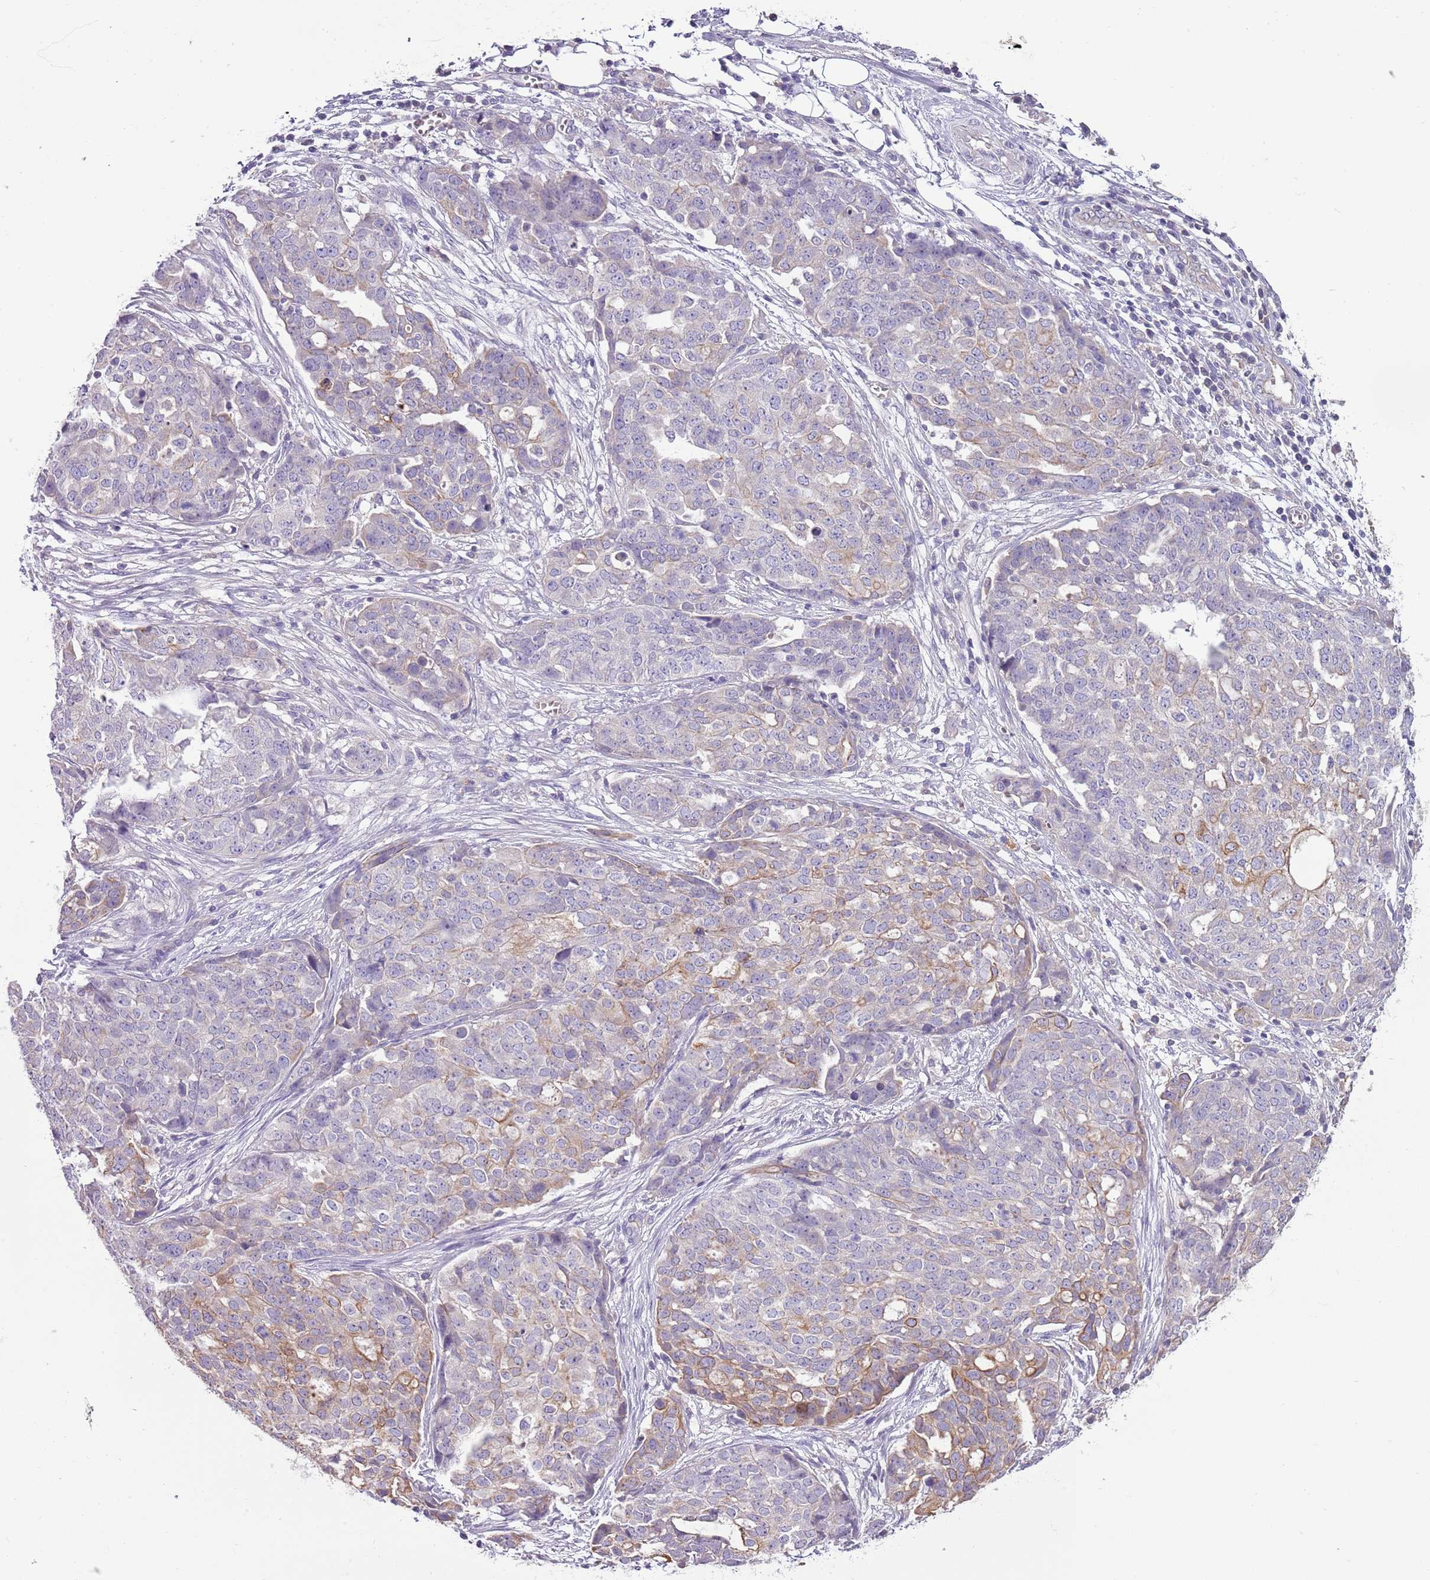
{"staining": {"intensity": "moderate", "quantity": "<25%", "location": "cytoplasmic/membranous"}, "tissue": "ovarian cancer", "cell_type": "Tumor cells", "image_type": "cancer", "snomed": [{"axis": "morphology", "description": "Cystadenocarcinoma, serous, NOS"}, {"axis": "topography", "description": "Soft tissue"}, {"axis": "topography", "description": "Ovary"}], "caption": "Immunohistochemistry (IHC) of ovarian cancer (serous cystadenocarcinoma) displays low levels of moderate cytoplasmic/membranous expression in approximately <25% of tumor cells. Using DAB (3,3'-diaminobenzidine) (brown) and hematoxylin (blue) stains, captured at high magnification using brightfield microscopy.", "gene": "HES3", "patient": {"sex": "female", "age": 57}}